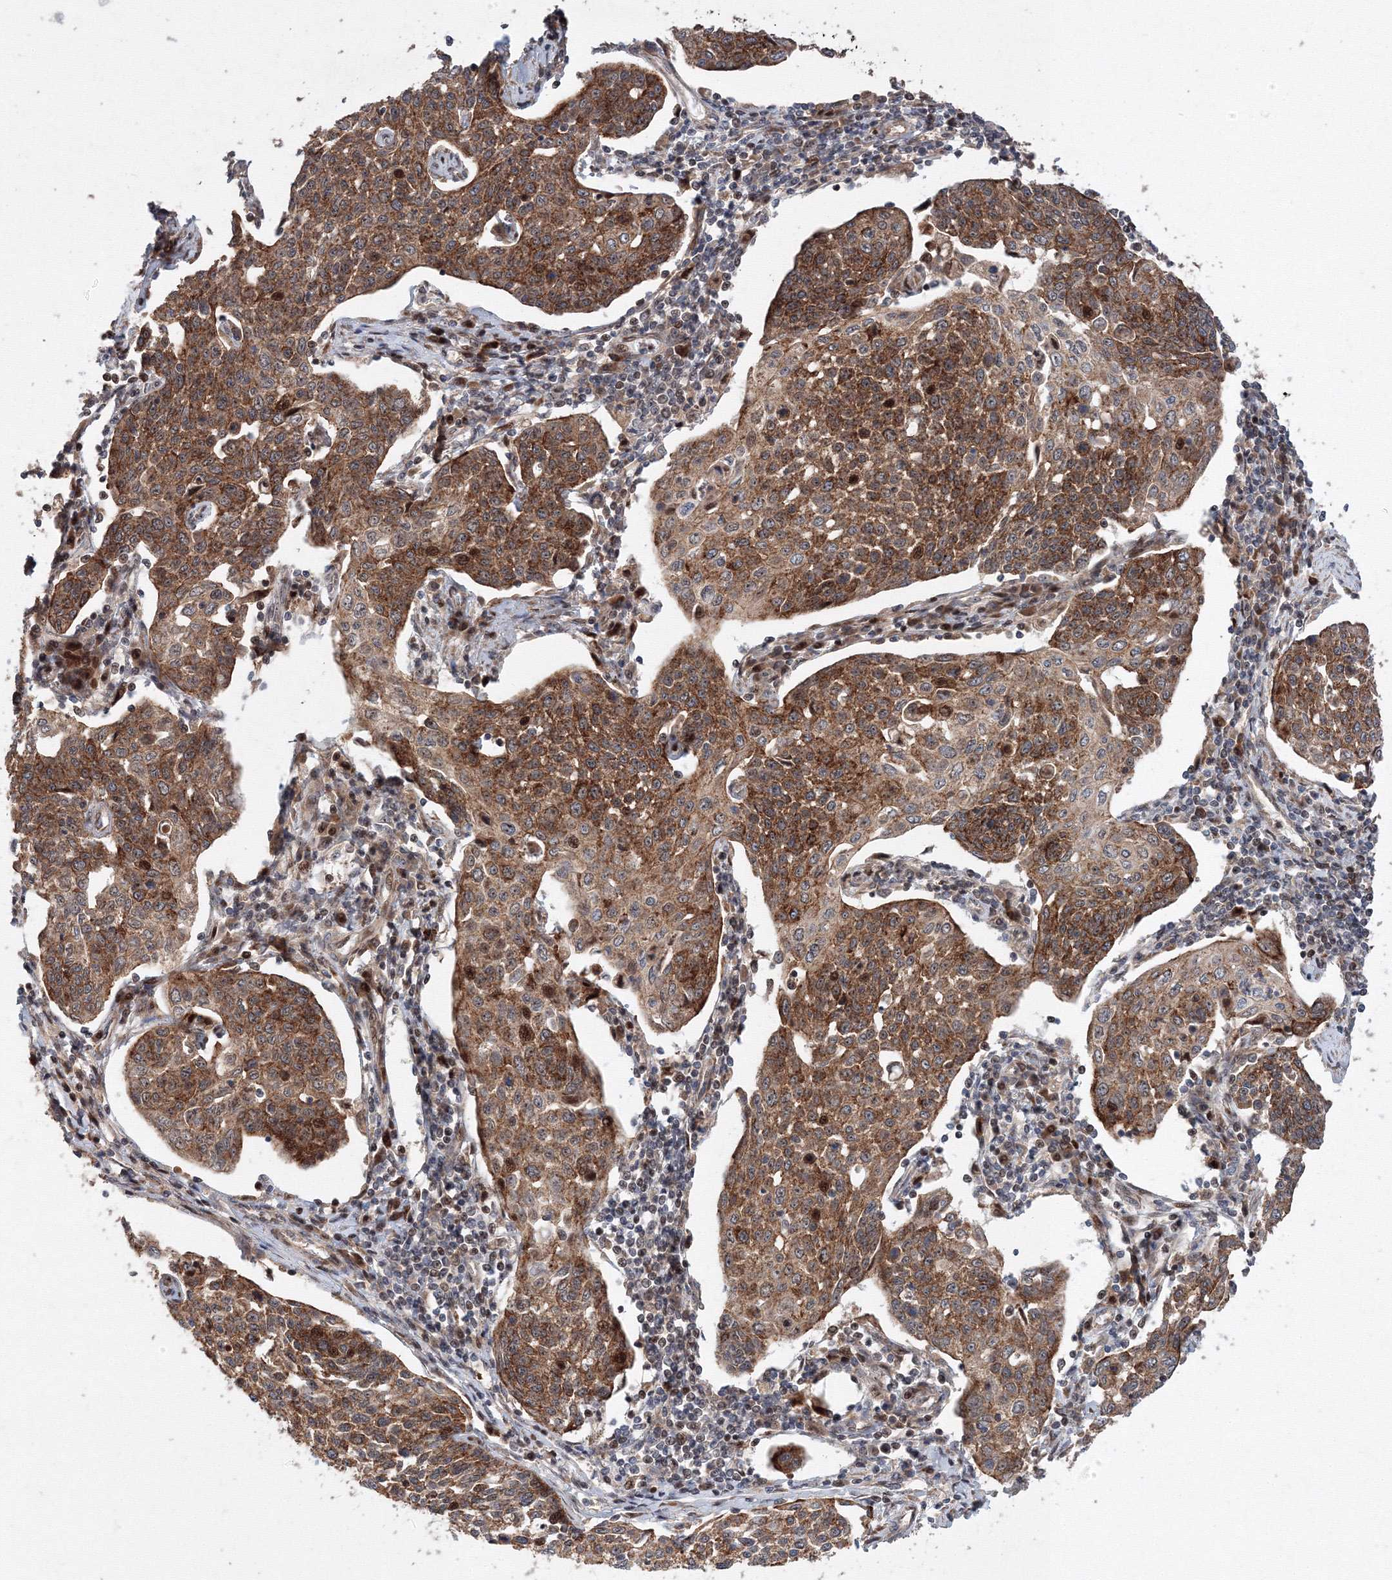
{"staining": {"intensity": "moderate", "quantity": ">75%", "location": "cytoplasmic/membranous,nuclear"}, "tissue": "cervical cancer", "cell_type": "Tumor cells", "image_type": "cancer", "snomed": [{"axis": "morphology", "description": "Squamous cell carcinoma, NOS"}, {"axis": "topography", "description": "Cervix"}], "caption": "About >75% of tumor cells in human squamous cell carcinoma (cervical) exhibit moderate cytoplasmic/membranous and nuclear protein positivity as visualized by brown immunohistochemical staining.", "gene": "ANKAR", "patient": {"sex": "female", "age": 34}}